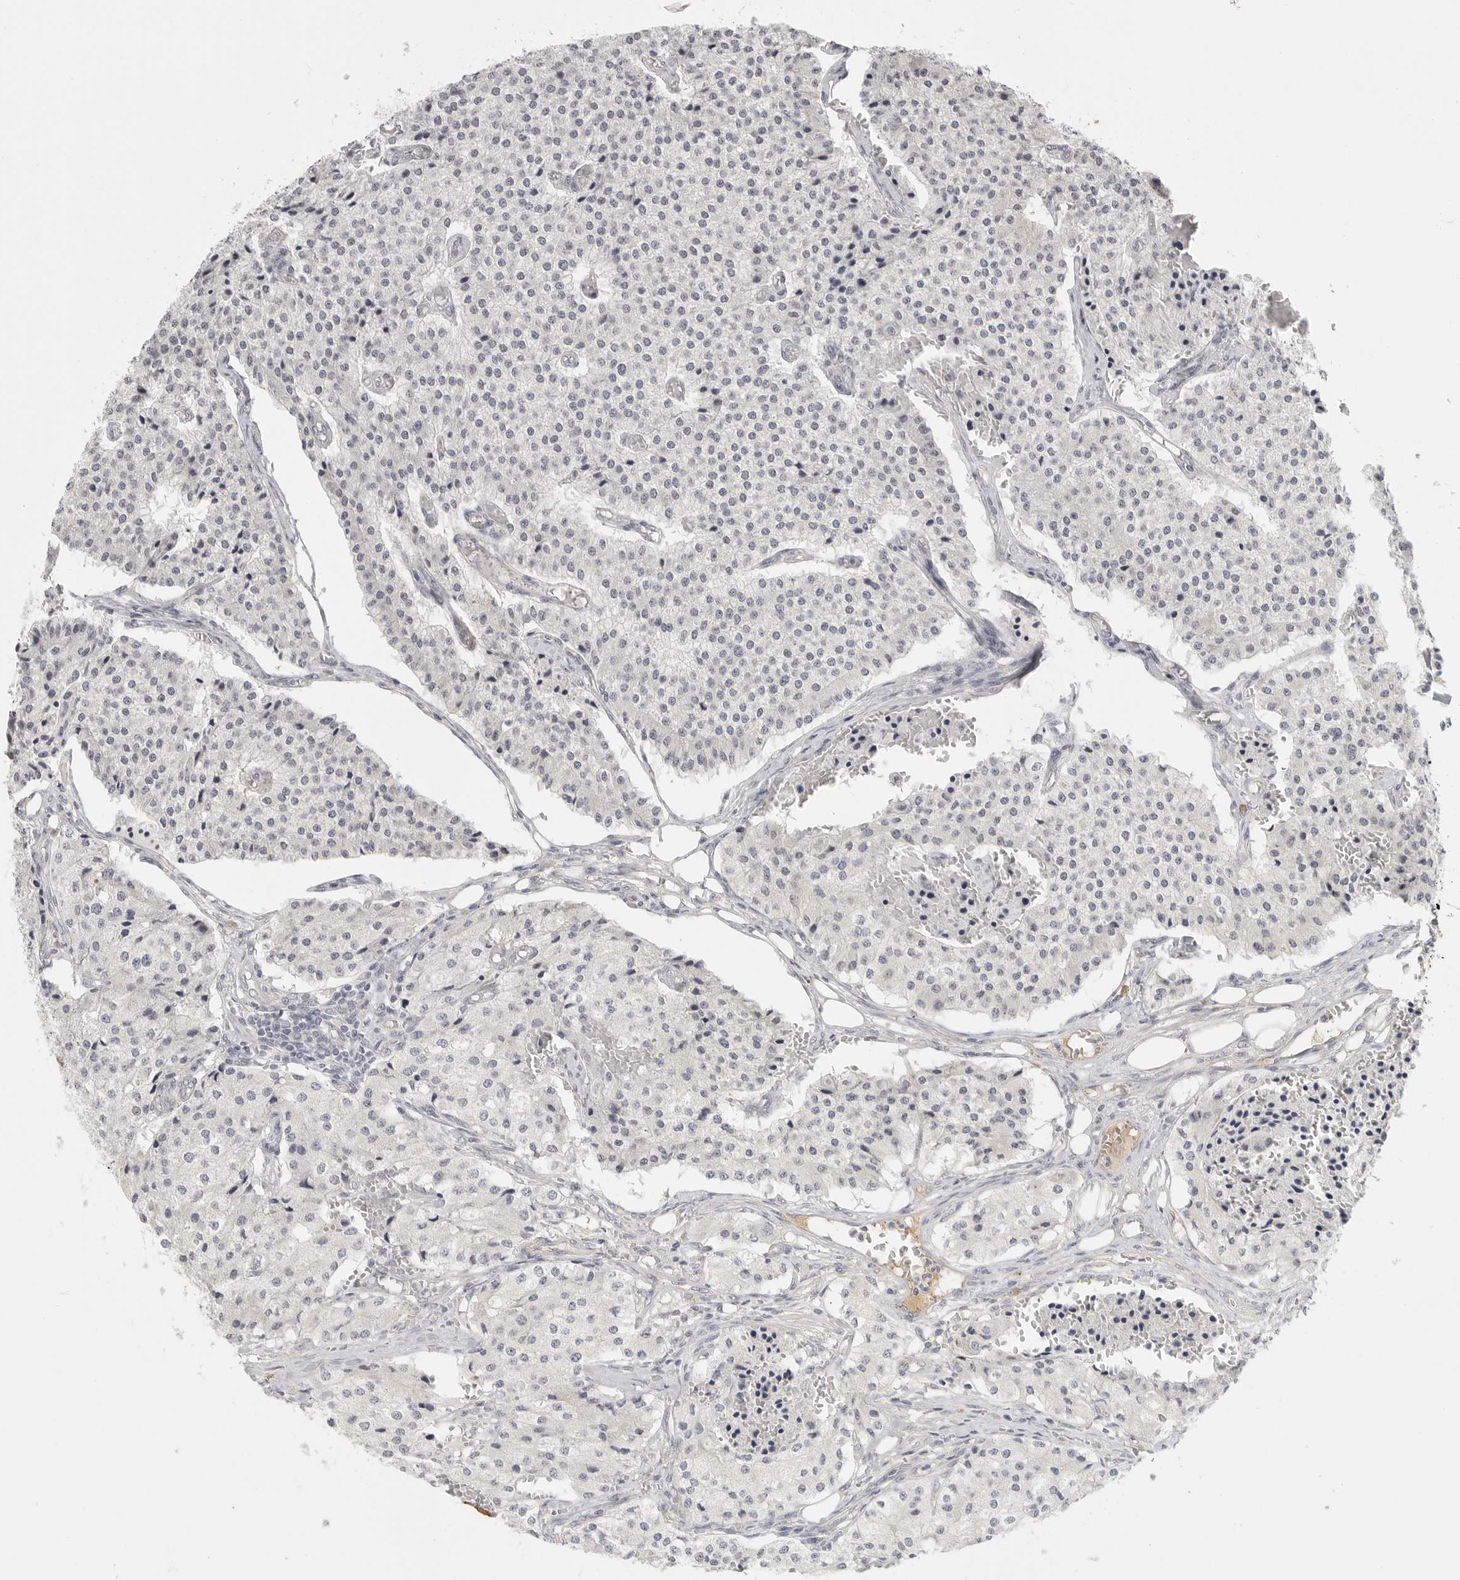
{"staining": {"intensity": "negative", "quantity": "none", "location": "none"}, "tissue": "carcinoid", "cell_type": "Tumor cells", "image_type": "cancer", "snomed": [{"axis": "morphology", "description": "Carcinoid, malignant, NOS"}, {"axis": "topography", "description": "Colon"}], "caption": "This histopathology image is of carcinoid stained with immunohistochemistry to label a protein in brown with the nuclei are counter-stained blue. There is no staining in tumor cells.", "gene": "SLC25A36", "patient": {"sex": "female", "age": 52}}